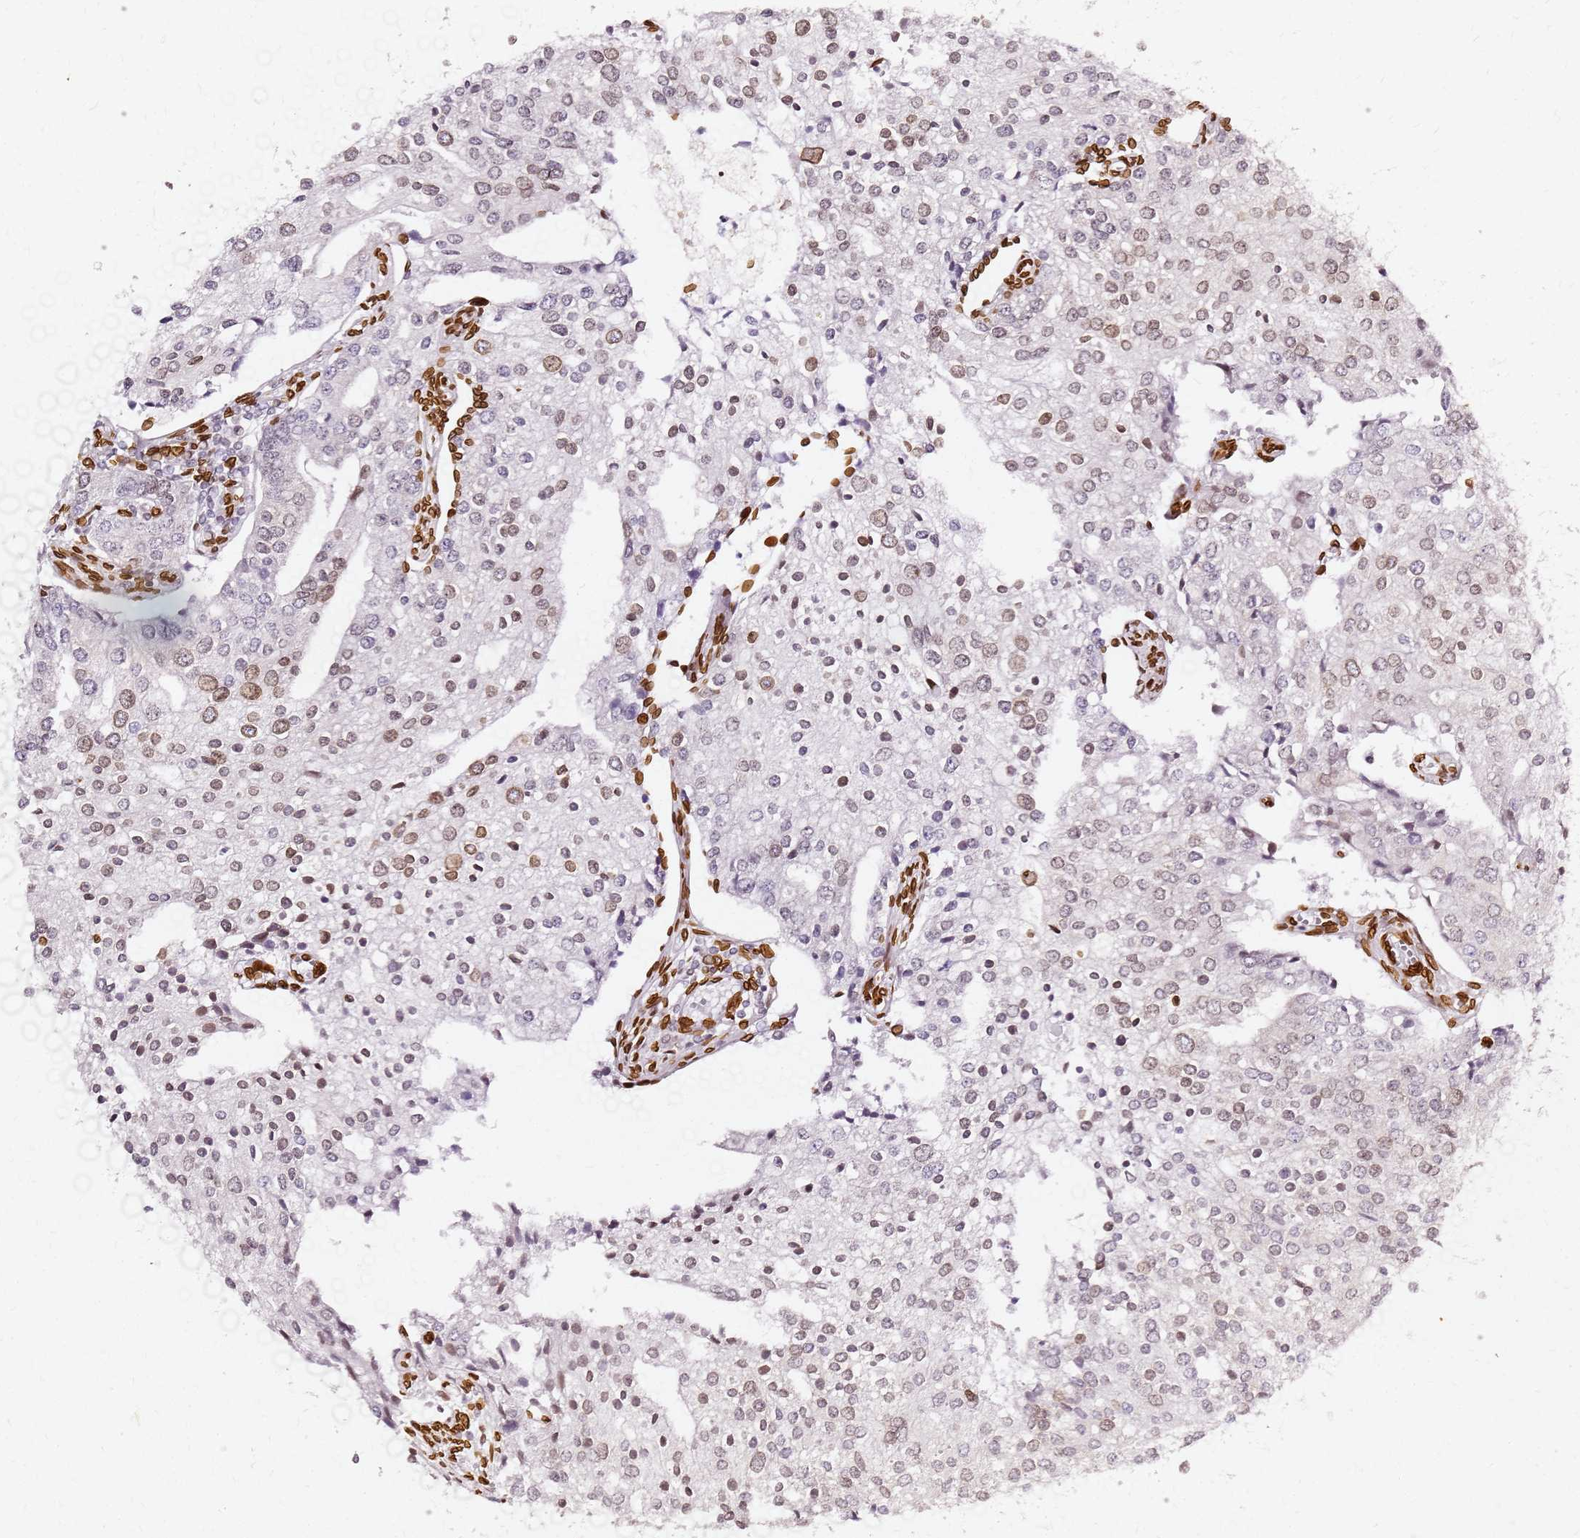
{"staining": {"intensity": "weak", "quantity": "25%-75%", "location": "cytoplasmic/membranous,nuclear"}, "tissue": "prostate cancer", "cell_type": "Tumor cells", "image_type": "cancer", "snomed": [{"axis": "morphology", "description": "Adenocarcinoma, High grade"}, {"axis": "topography", "description": "Prostate"}], "caption": "Adenocarcinoma (high-grade) (prostate) stained for a protein (brown) exhibits weak cytoplasmic/membranous and nuclear positive positivity in about 25%-75% of tumor cells.", "gene": "C6orf141", "patient": {"sex": "male", "age": 62}}